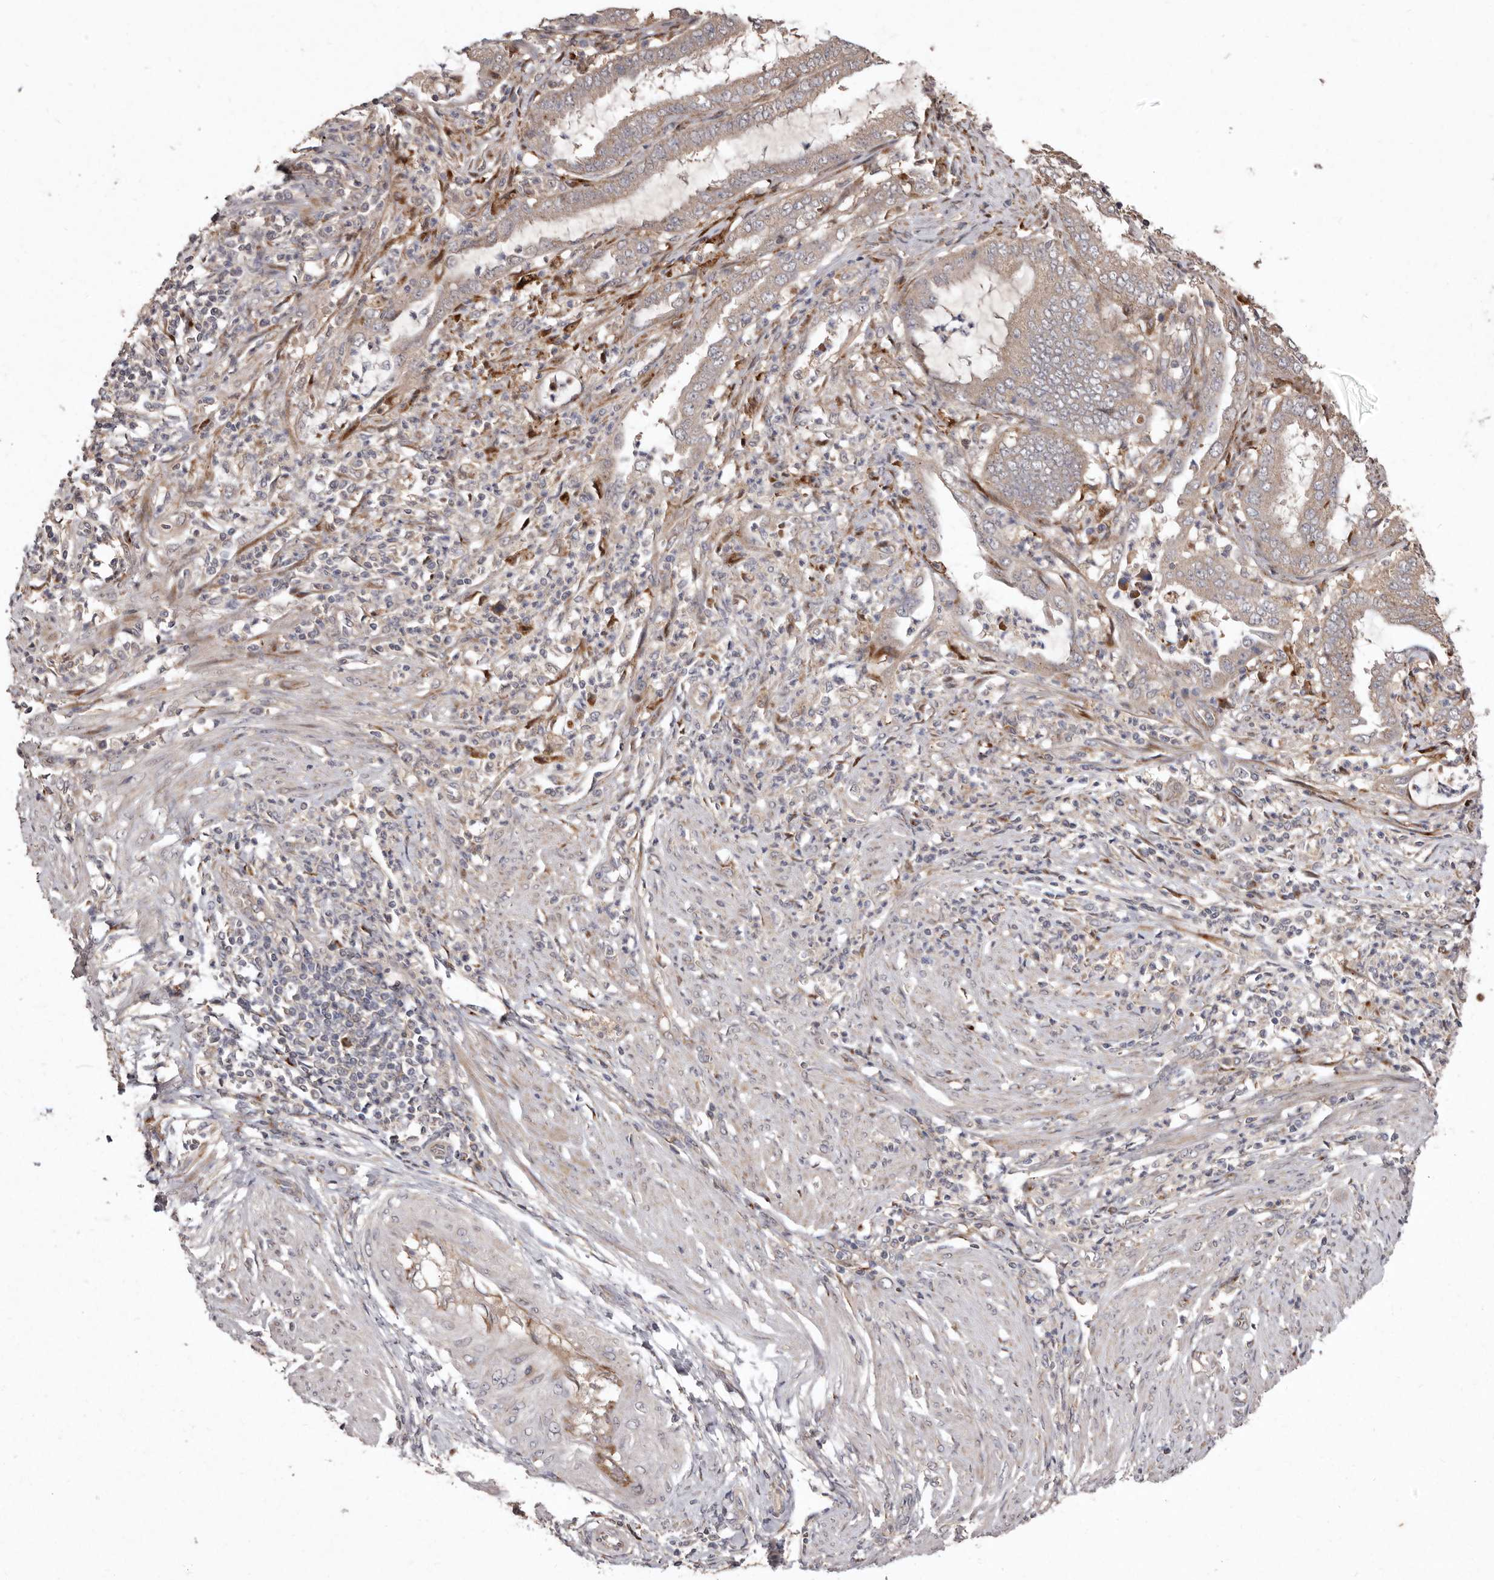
{"staining": {"intensity": "weak", "quantity": "25%-75%", "location": "cytoplasmic/membranous"}, "tissue": "endometrial cancer", "cell_type": "Tumor cells", "image_type": "cancer", "snomed": [{"axis": "morphology", "description": "Adenocarcinoma, NOS"}, {"axis": "topography", "description": "Endometrium"}], "caption": "Adenocarcinoma (endometrial) stained for a protein (brown) demonstrates weak cytoplasmic/membranous positive expression in approximately 25%-75% of tumor cells.", "gene": "FLAD1", "patient": {"sex": "female", "age": 51}}